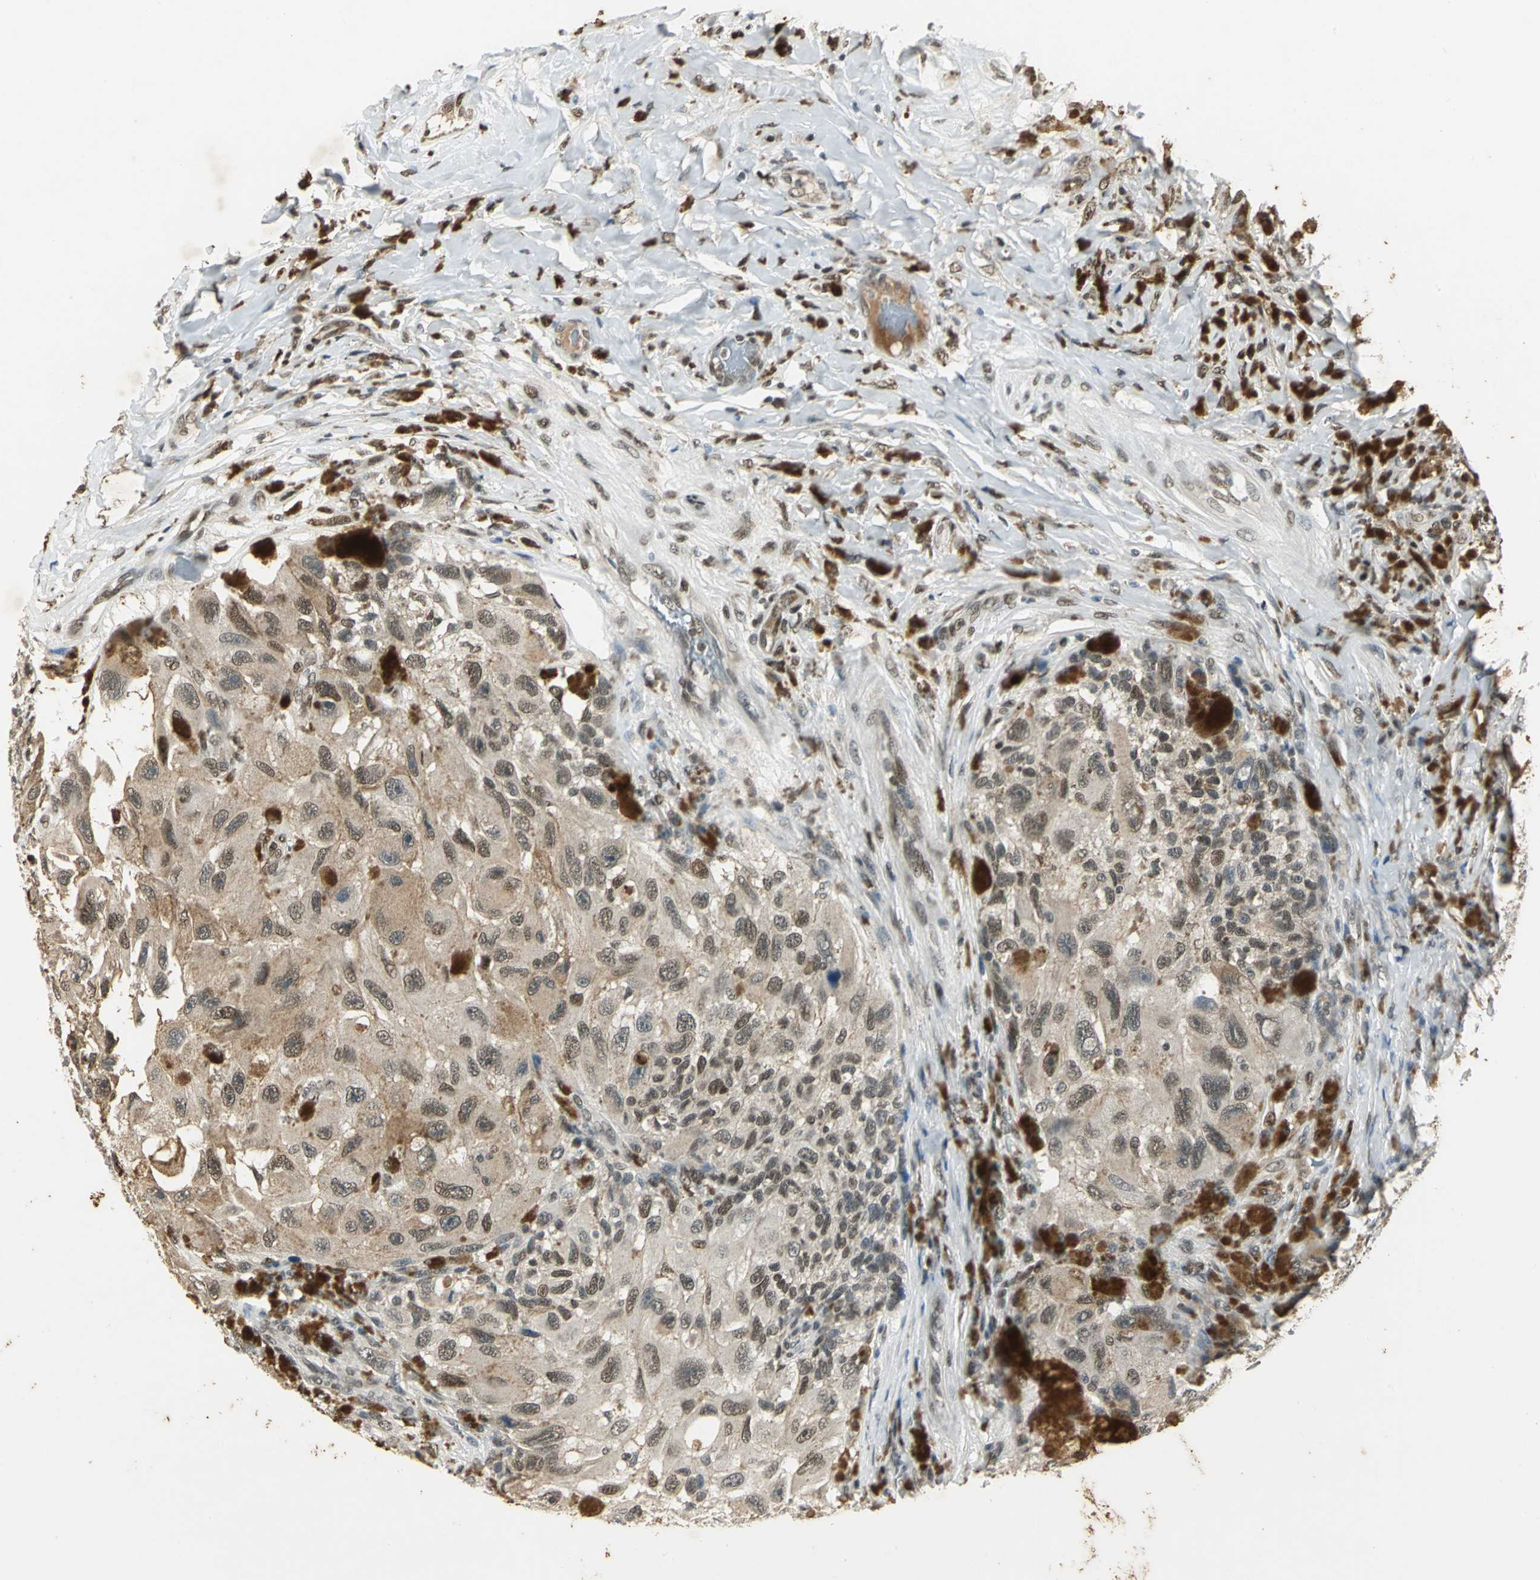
{"staining": {"intensity": "weak", "quantity": "<25%", "location": "cytoplasmic/membranous"}, "tissue": "melanoma", "cell_type": "Tumor cells", "image_type": "cancer", "snomed": [{"axis": "morphology", "description": "Malignant melanoma, NOS"}, {"axis": "topography", "description": "Skin"}], "caption": "Tumor cells are negative for protein expression in human malignant melanoma.", "gene": "RAD17", "patient": {"sex": "female", "age": 73}}